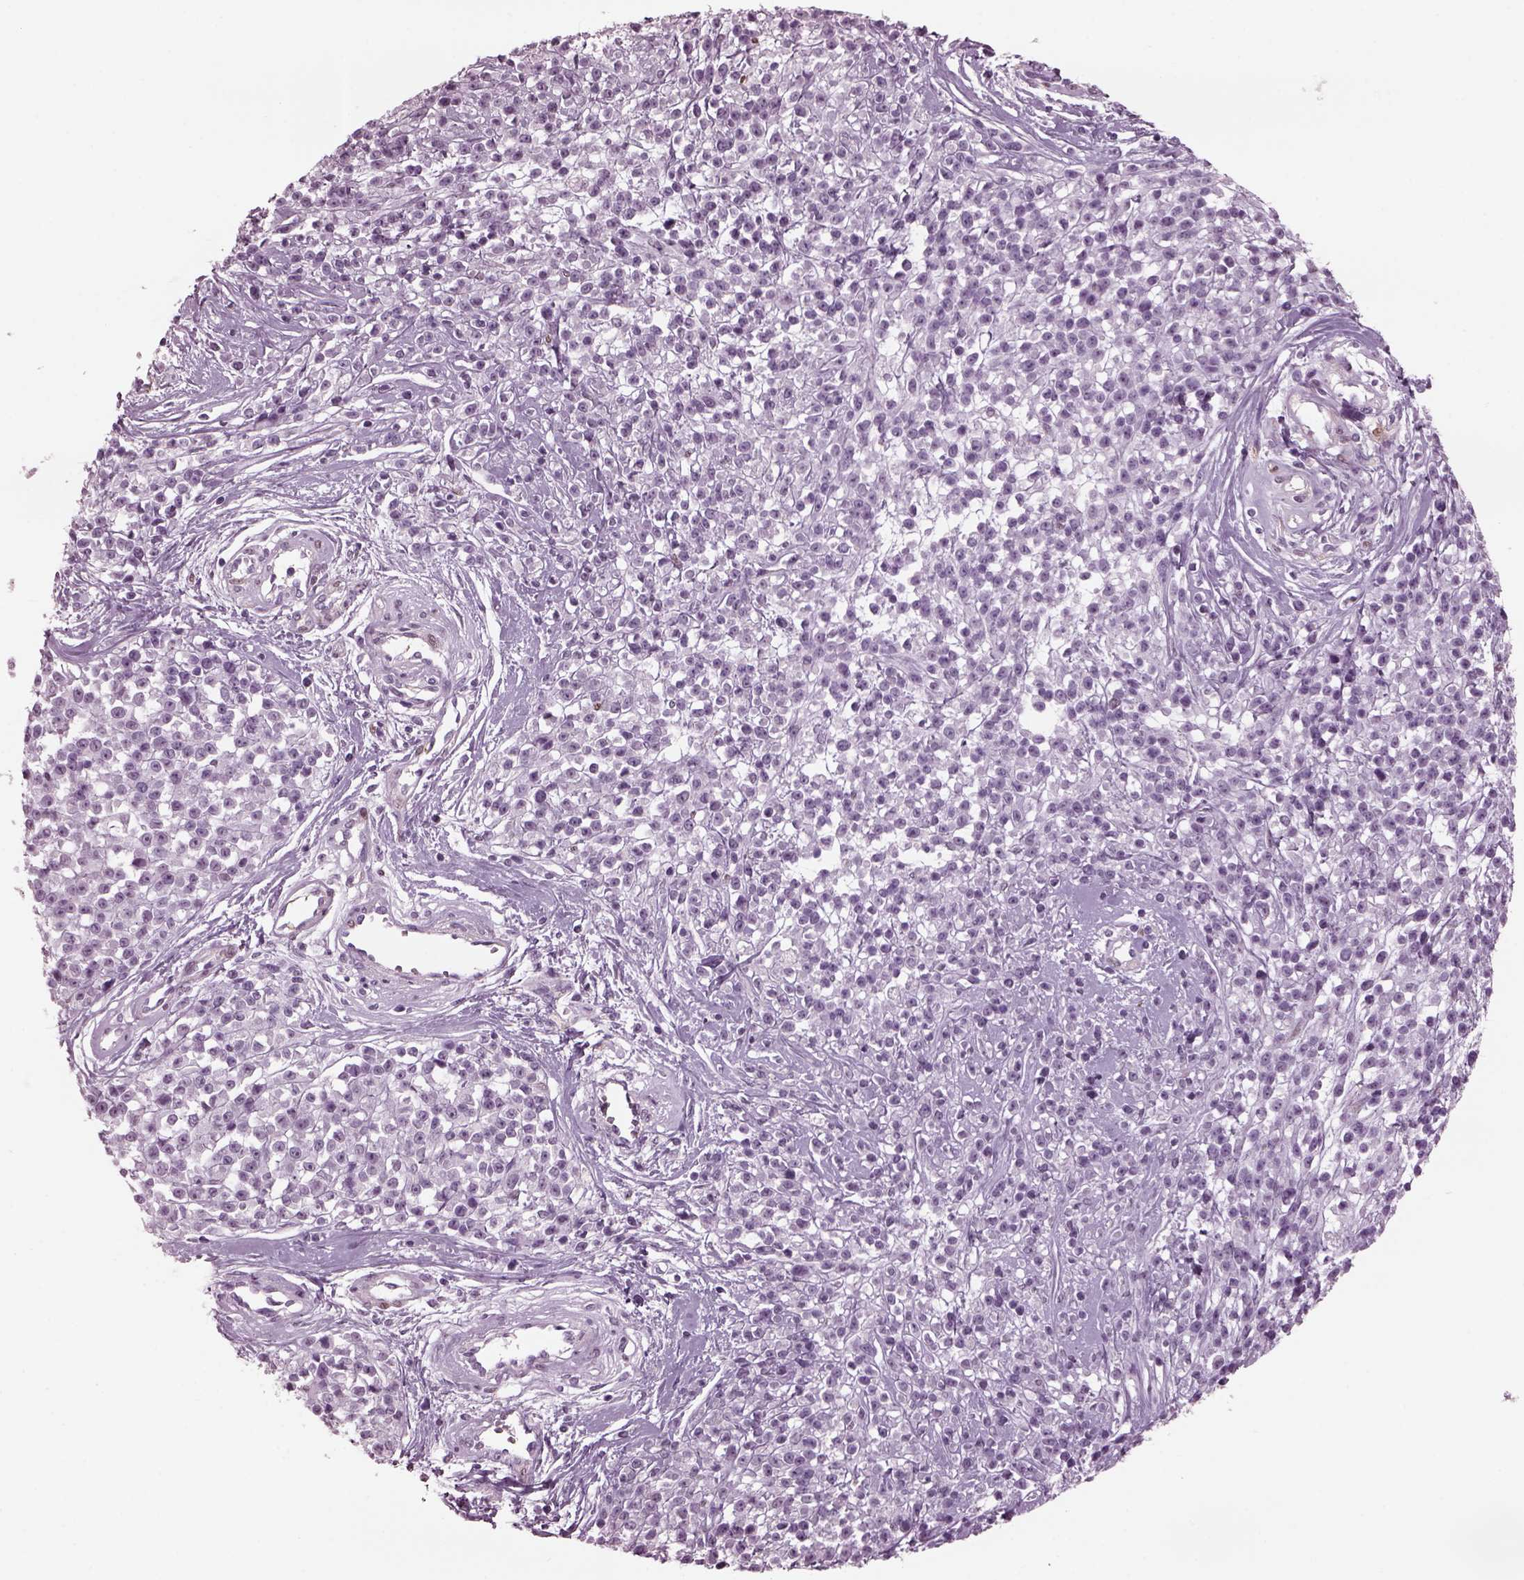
{"staining": {"intensity": "negative", "quantity": "none", "location": "none"}, "tissue": "melanoma", "cell_type": "Tumor cells", "image_type": "cancer", "snomed": [{"axis": "morphology", "description": "Malignant melanoma, NOS"}, {"axis": "topography", "description": "Skin"}, {"axis": "topography", "description": "Skin of trunk"}], "caption": "Immunohistochemistry photomicrograph of neoplastic tissue: melanoma stained with DAB exhibits no significant protein expression in tumor cells. Nuclei are stained in blue.", "gene": "TPPP2", "patient": {"sex": "male", "age": 74}}